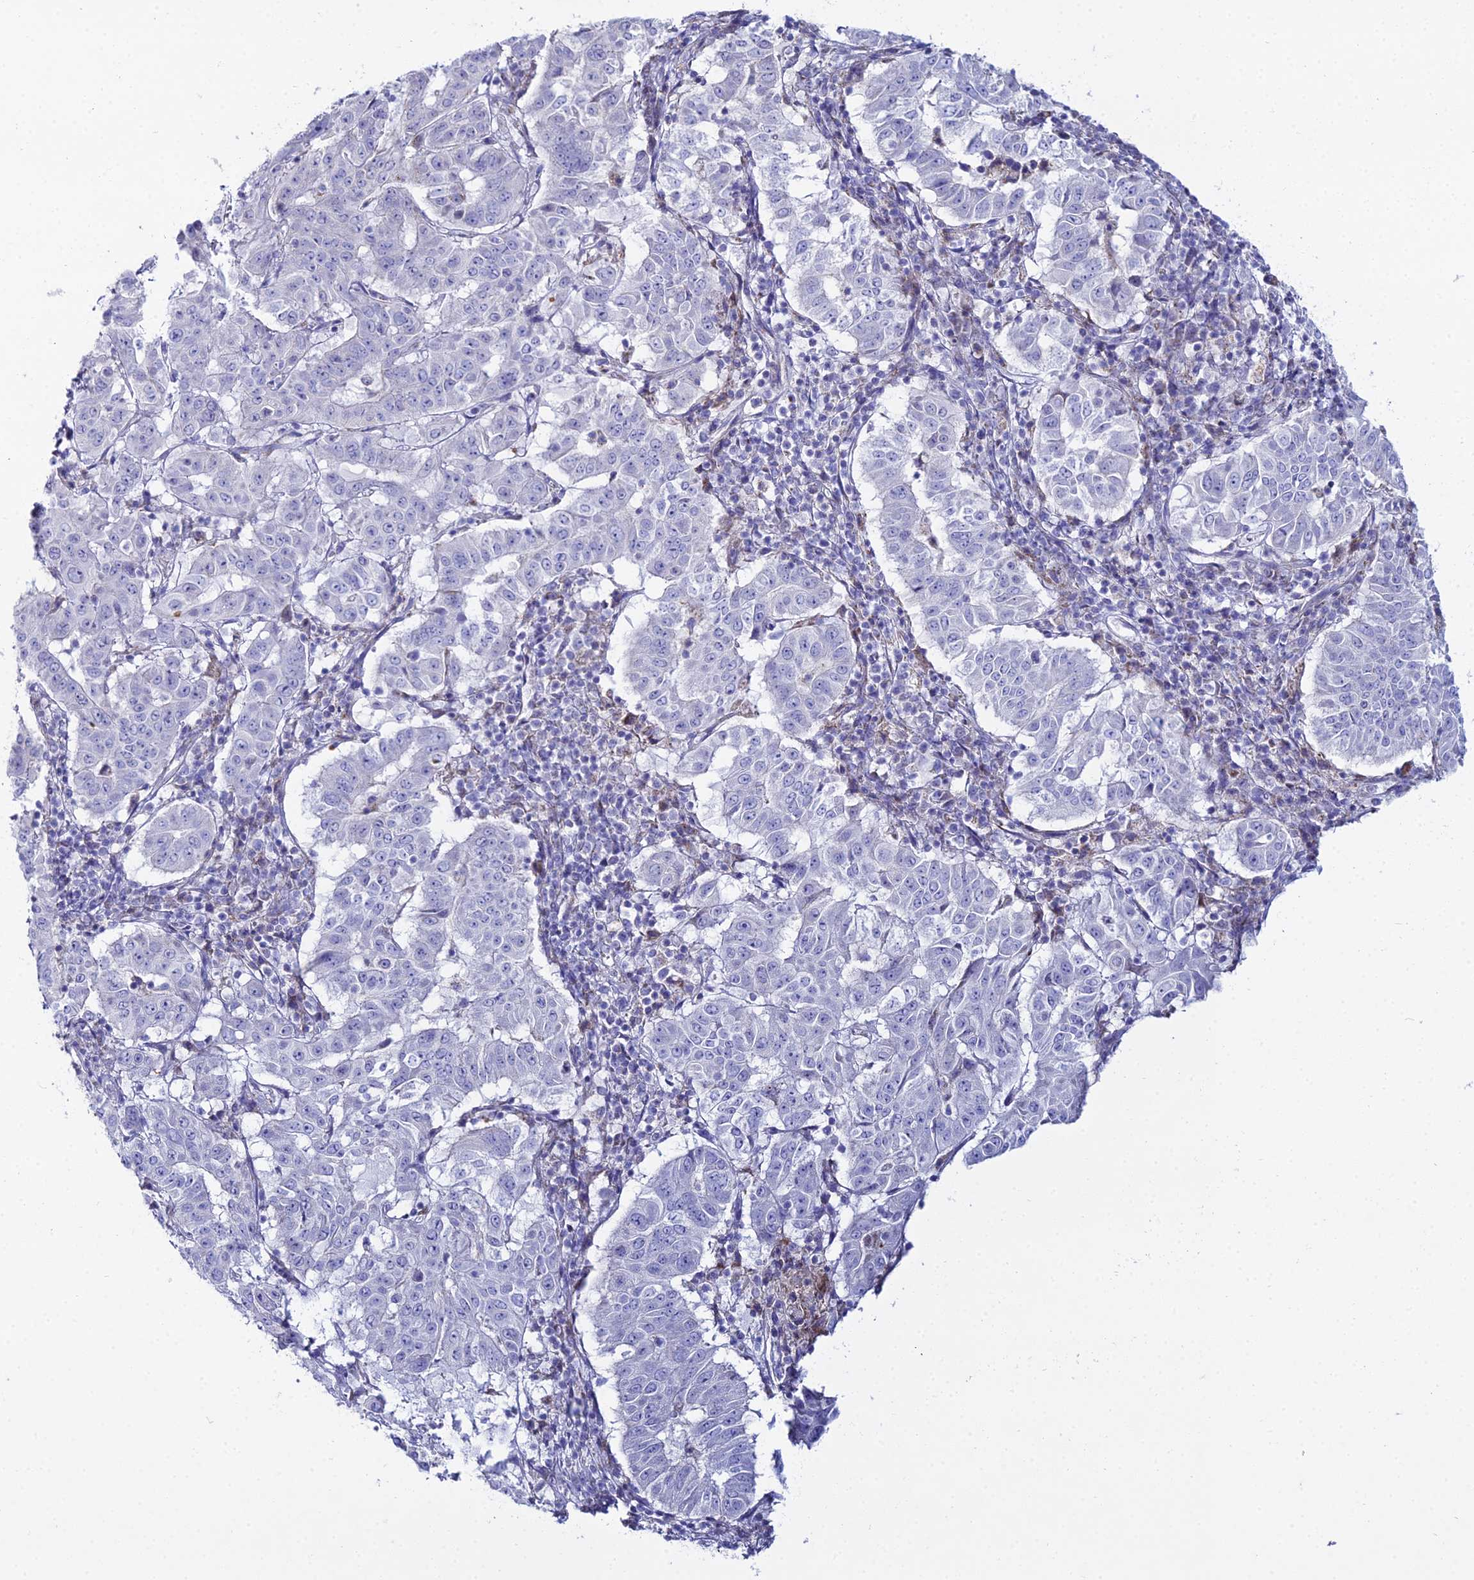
{"staining": {"intensity": "negative", "quantity": "none", "location": "none"}, "tissue": "pancreatic cancer", "cell_type": "Tumor cells", "image_type": "cancer", "snomed": [{"axis": "morphology", "description": "Adenocarcinoma, NOS"}, {"axis": "topography", "description": "Pancreas"}], "caption": "This is an immunohistochemistry (IHC) image of pancreatic adenocarcinoma. There is no staining in tumor cells.", "gene": "DHX34", "patient": {"sex": "male", "age": 63}}